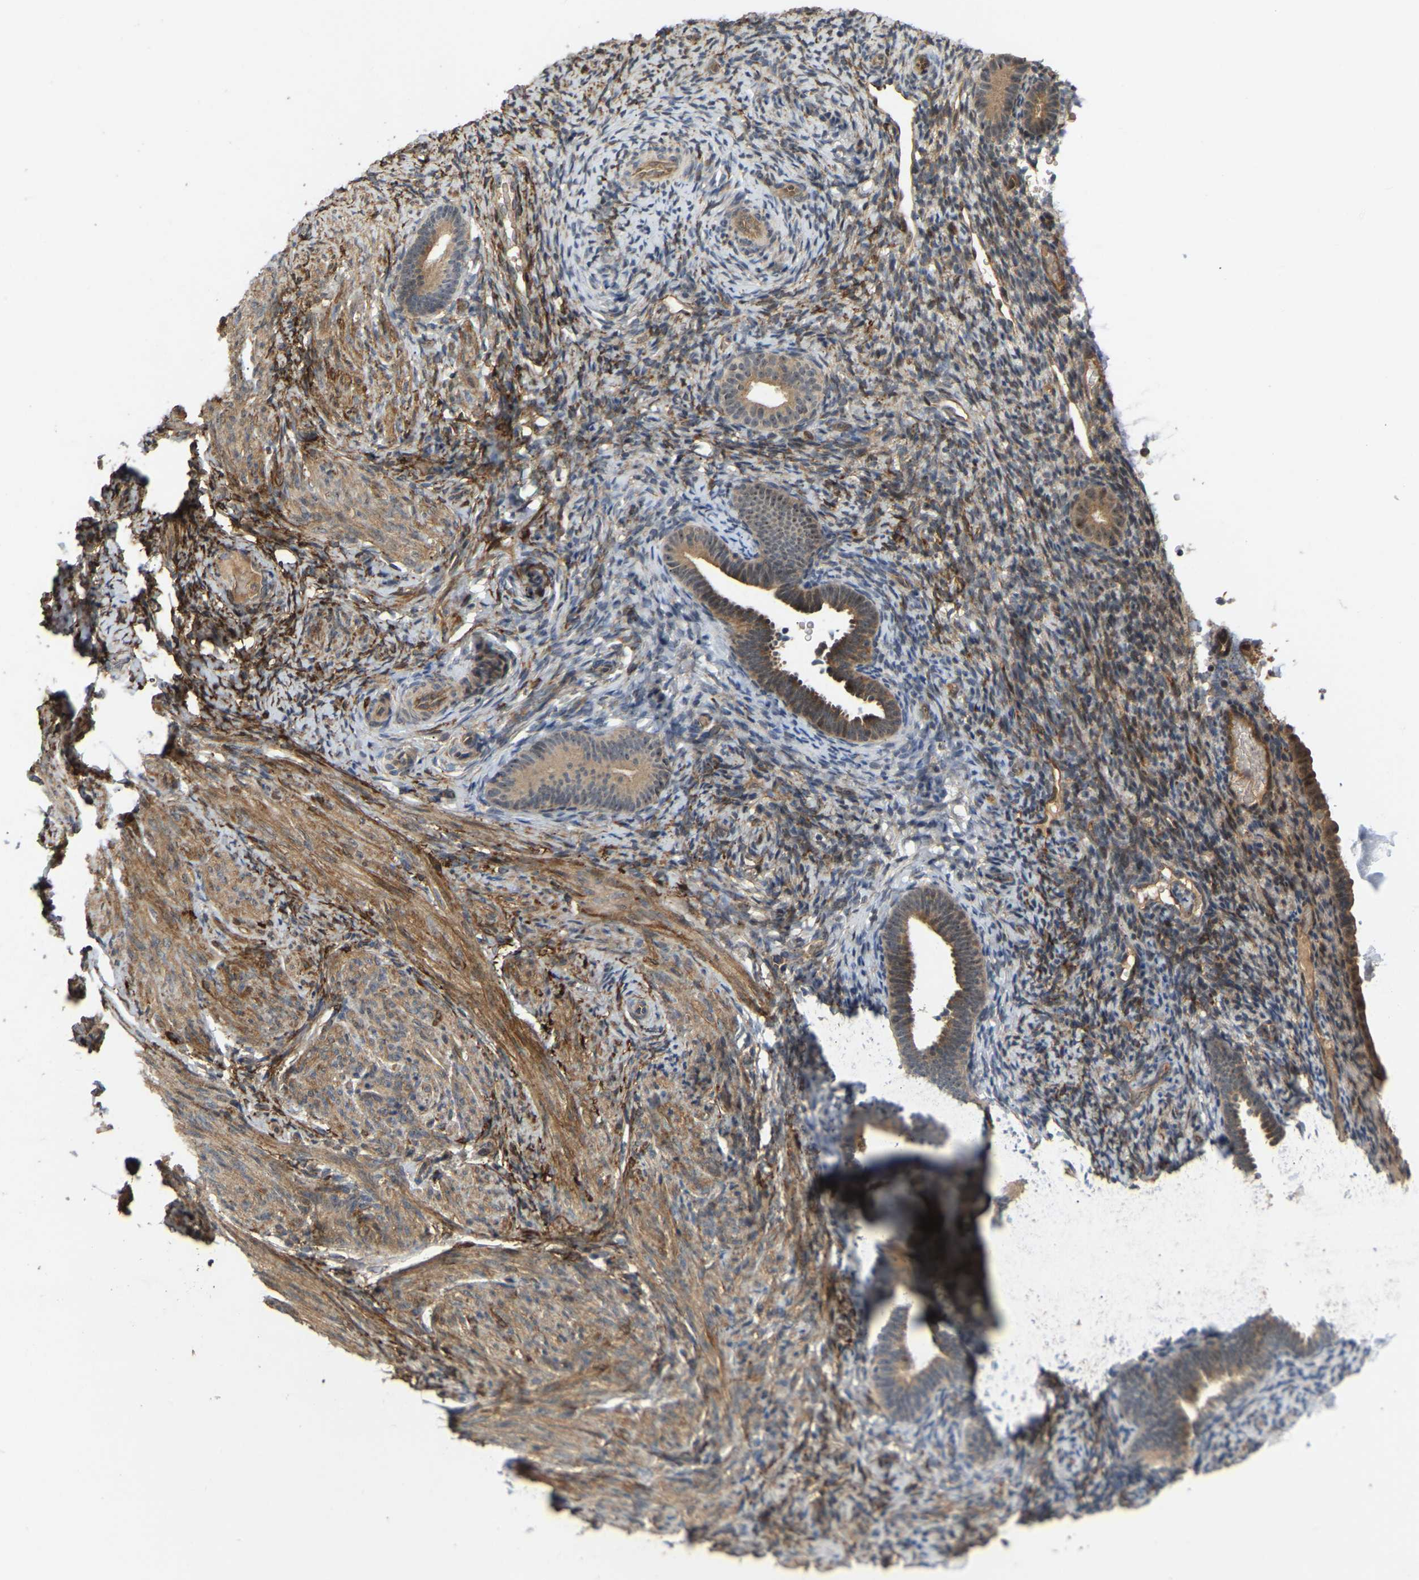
{"staining": {"intensity": "strong", "quantity": ">75%", "location": "cytoplasmic/membranous"}, "tissue": "endometrium", "cell_type": "Cells in endometrial stroma", "image_type": "normal", "snomed": [{"axis": "morphology", "description": "Normal tissue, NOS"}, {"axis": "topography", "description": "Endometrium"}], "caption": "Immunohistochemical staining of normal human endometrium exhibits >75% levels of strong cytoplasmic/membranous protein positivity in about >75% of cells in endometrial stroma.", "gene": "LIMK2", "patient": {"sex": "female", "age": 51}}